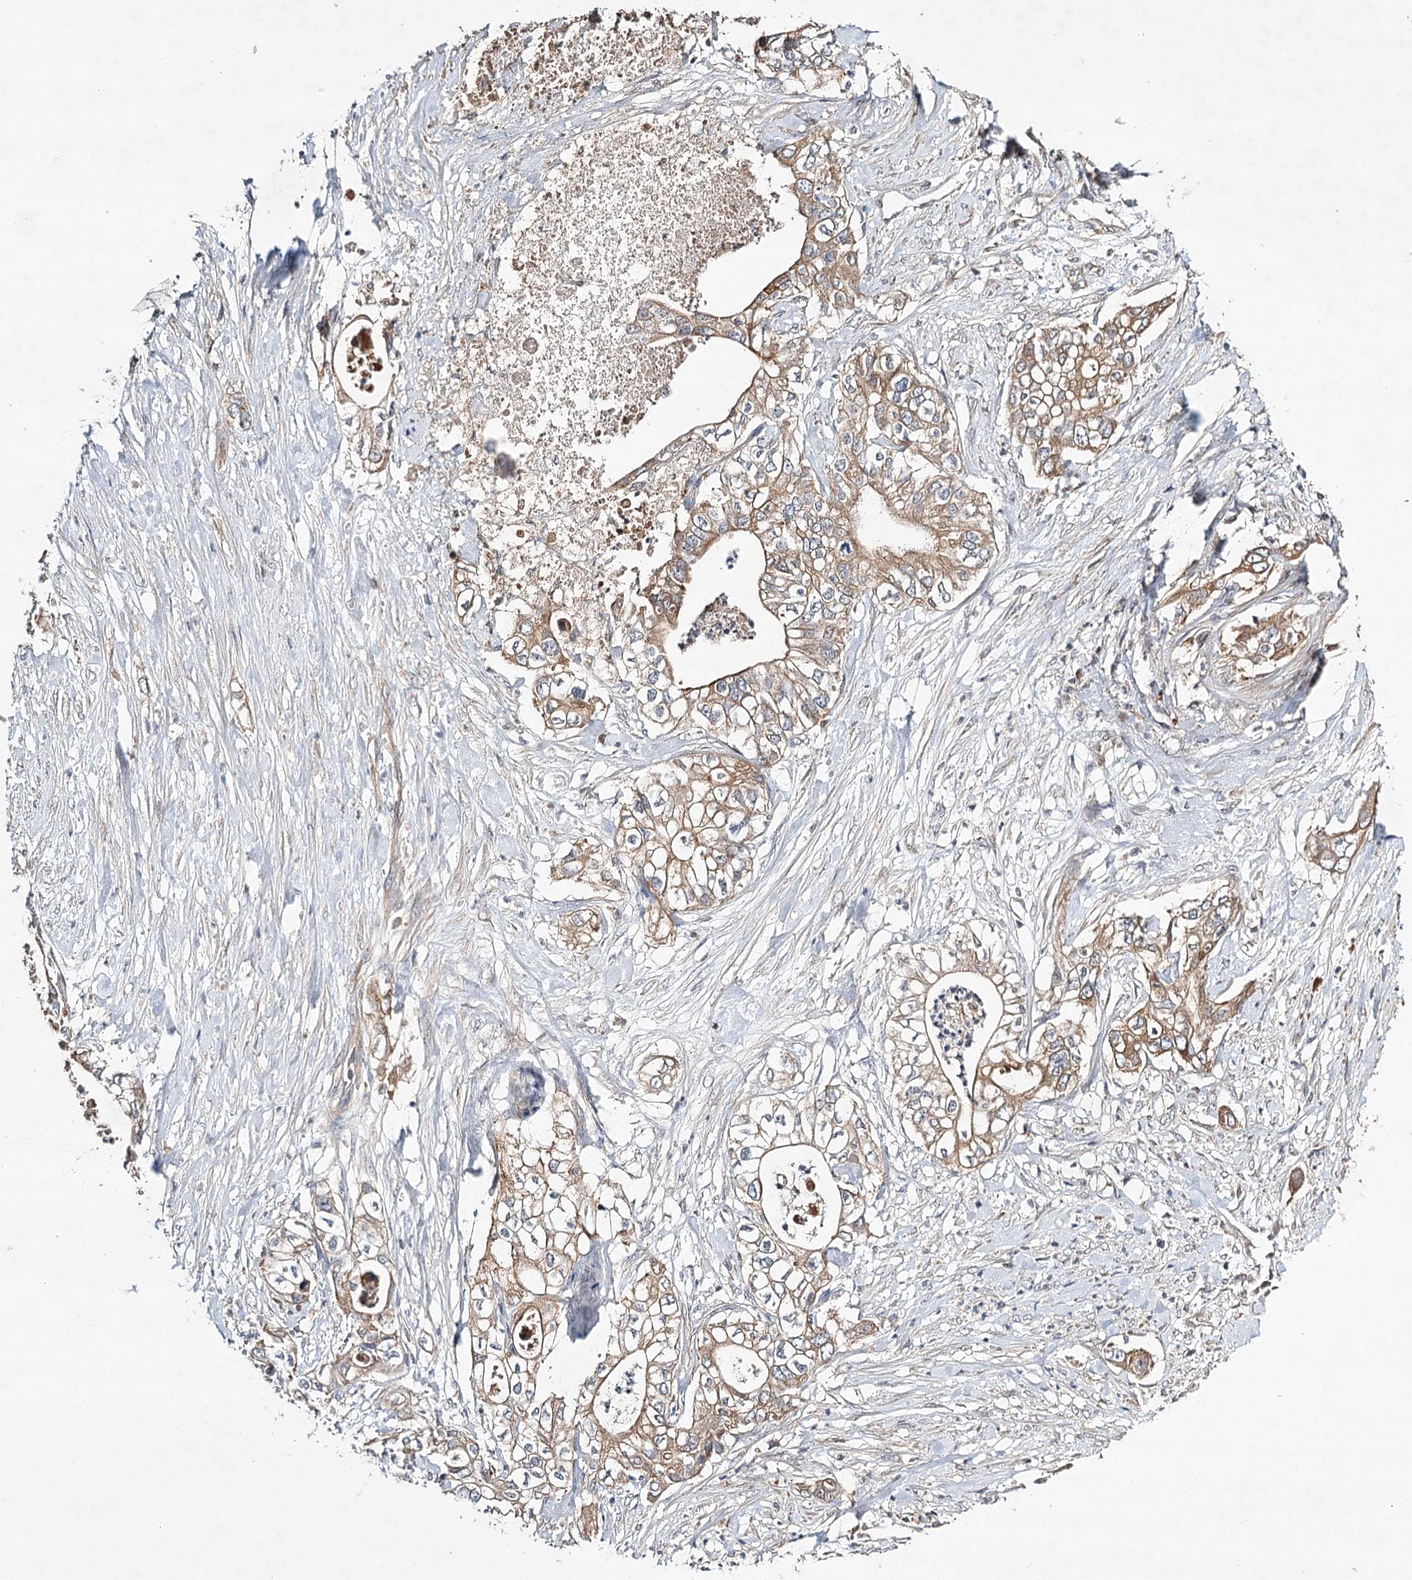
{"staining": {"intensity": "moderate", "quantity": ">75%", "location": "cytoplasmic/membranous"}, "tissue": "pancreatic cancer", "cell_type": "Tumor cells", "image_type": "cancer", "snomed": [{"axis": "morphology", "description": "Adenocarcinoma, NOS"}, {"axis": "topography", "description": "Pancreas"}], "caption": "Brown immunohistochemical staining in human pancreatic cancer (adenocarcinoma) displays moderate cytoplasmic/membranous positivity in approximately >75% of tumor cells. (Stains: DAB (3,3'-diaminobenzidine) in brown, nuclei in blue, Microscopy: brightfield microscopy at high magnification).", "gene": "LSS", "patient": {"sex": "female", "age": 78}}